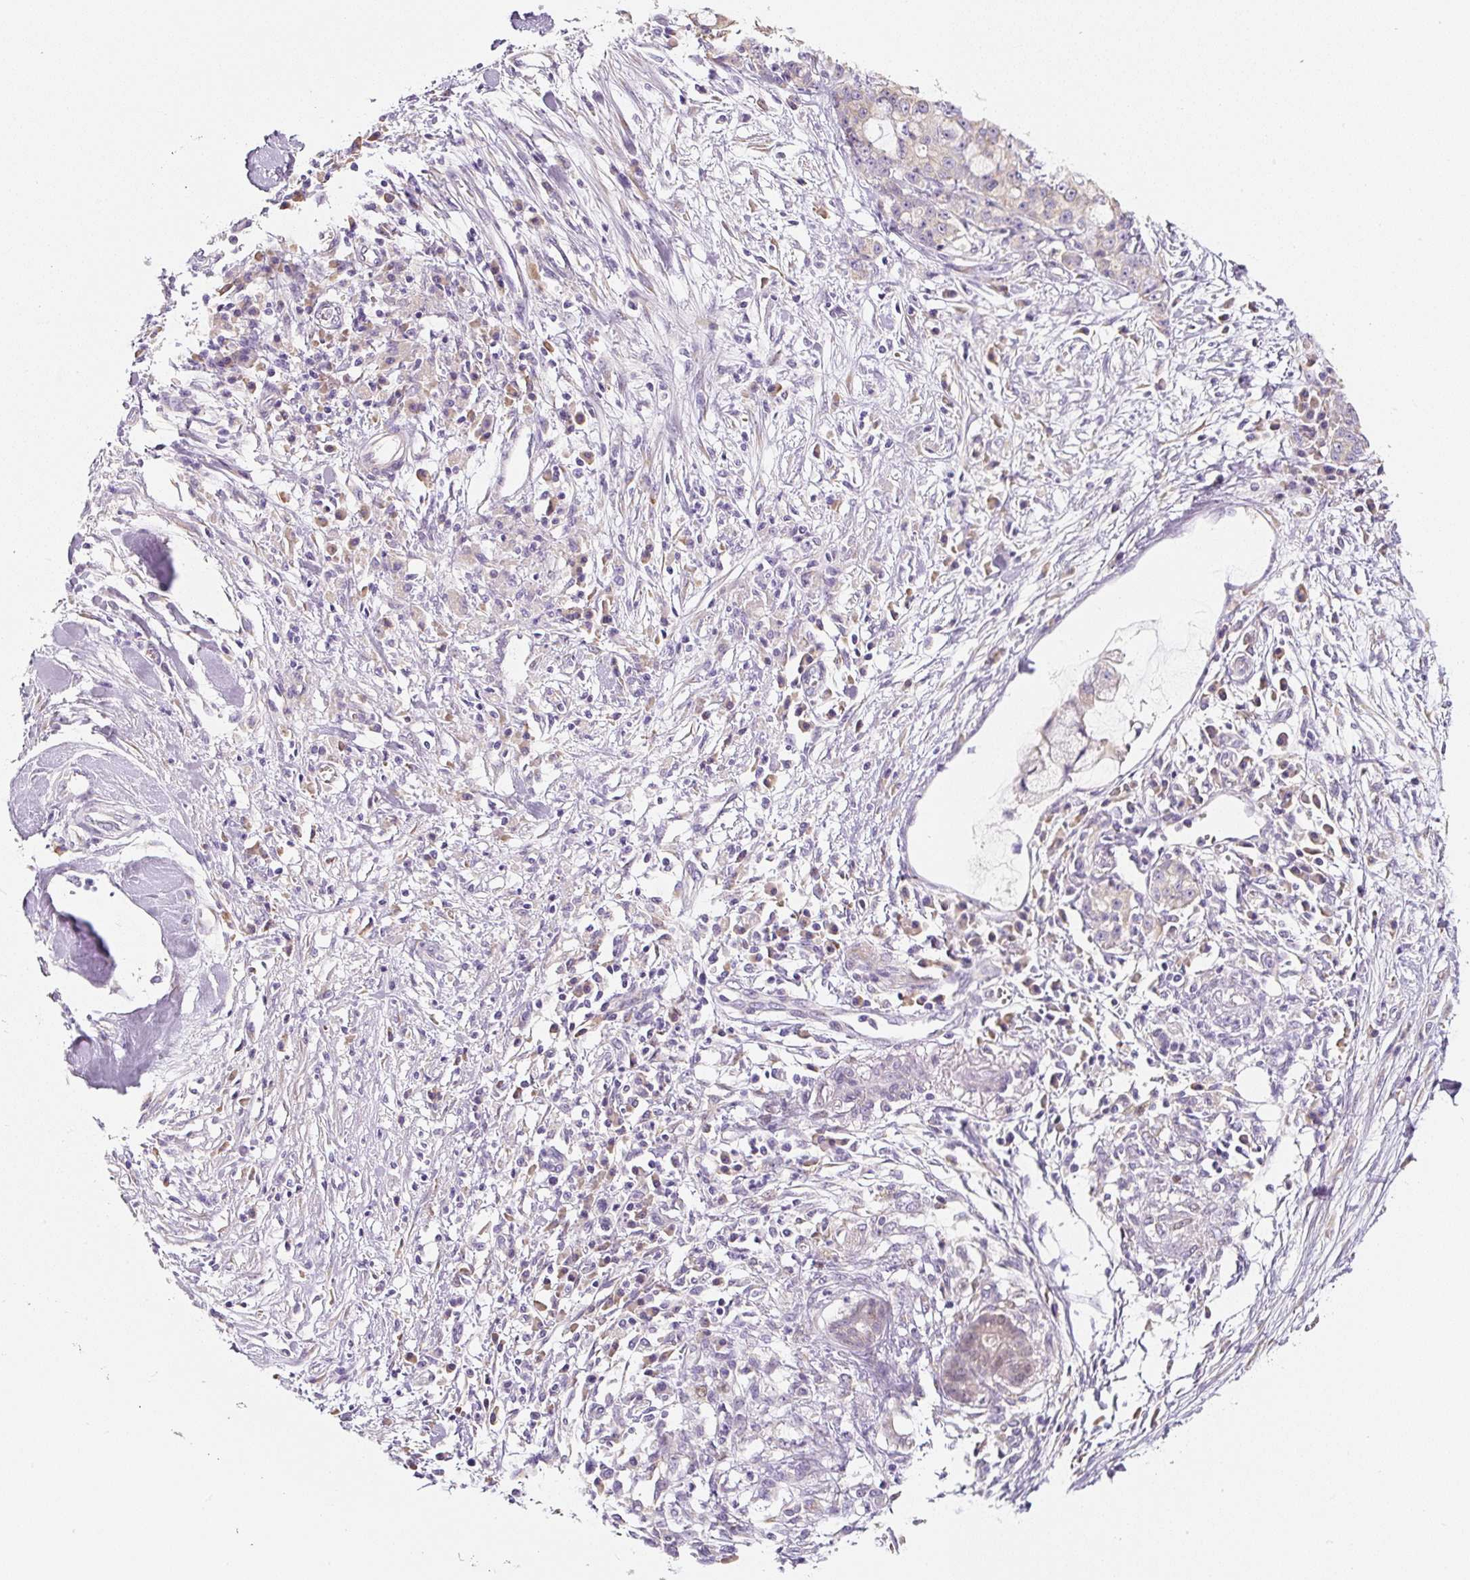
{"staining": {"intensity": "negative", "quantity": "none", "location": "none"}, "tissue": "pancreatic cancer", "cell_type": "Tumor cells", "image_type": "cancer", "snomed": [{"axis": "morphology", "description": "Adenocarcinoma, NOS"}, {"axis": "topography", "description": "Pancreas"}], "caption": "Human pancreatic cancer (adenocarcinoma) stained for a protein using immunohistochemistry demonstrates no expression in tumor cells.", "gene": "PWWP3B", "patient": {"sex": "female", "age": 73}}